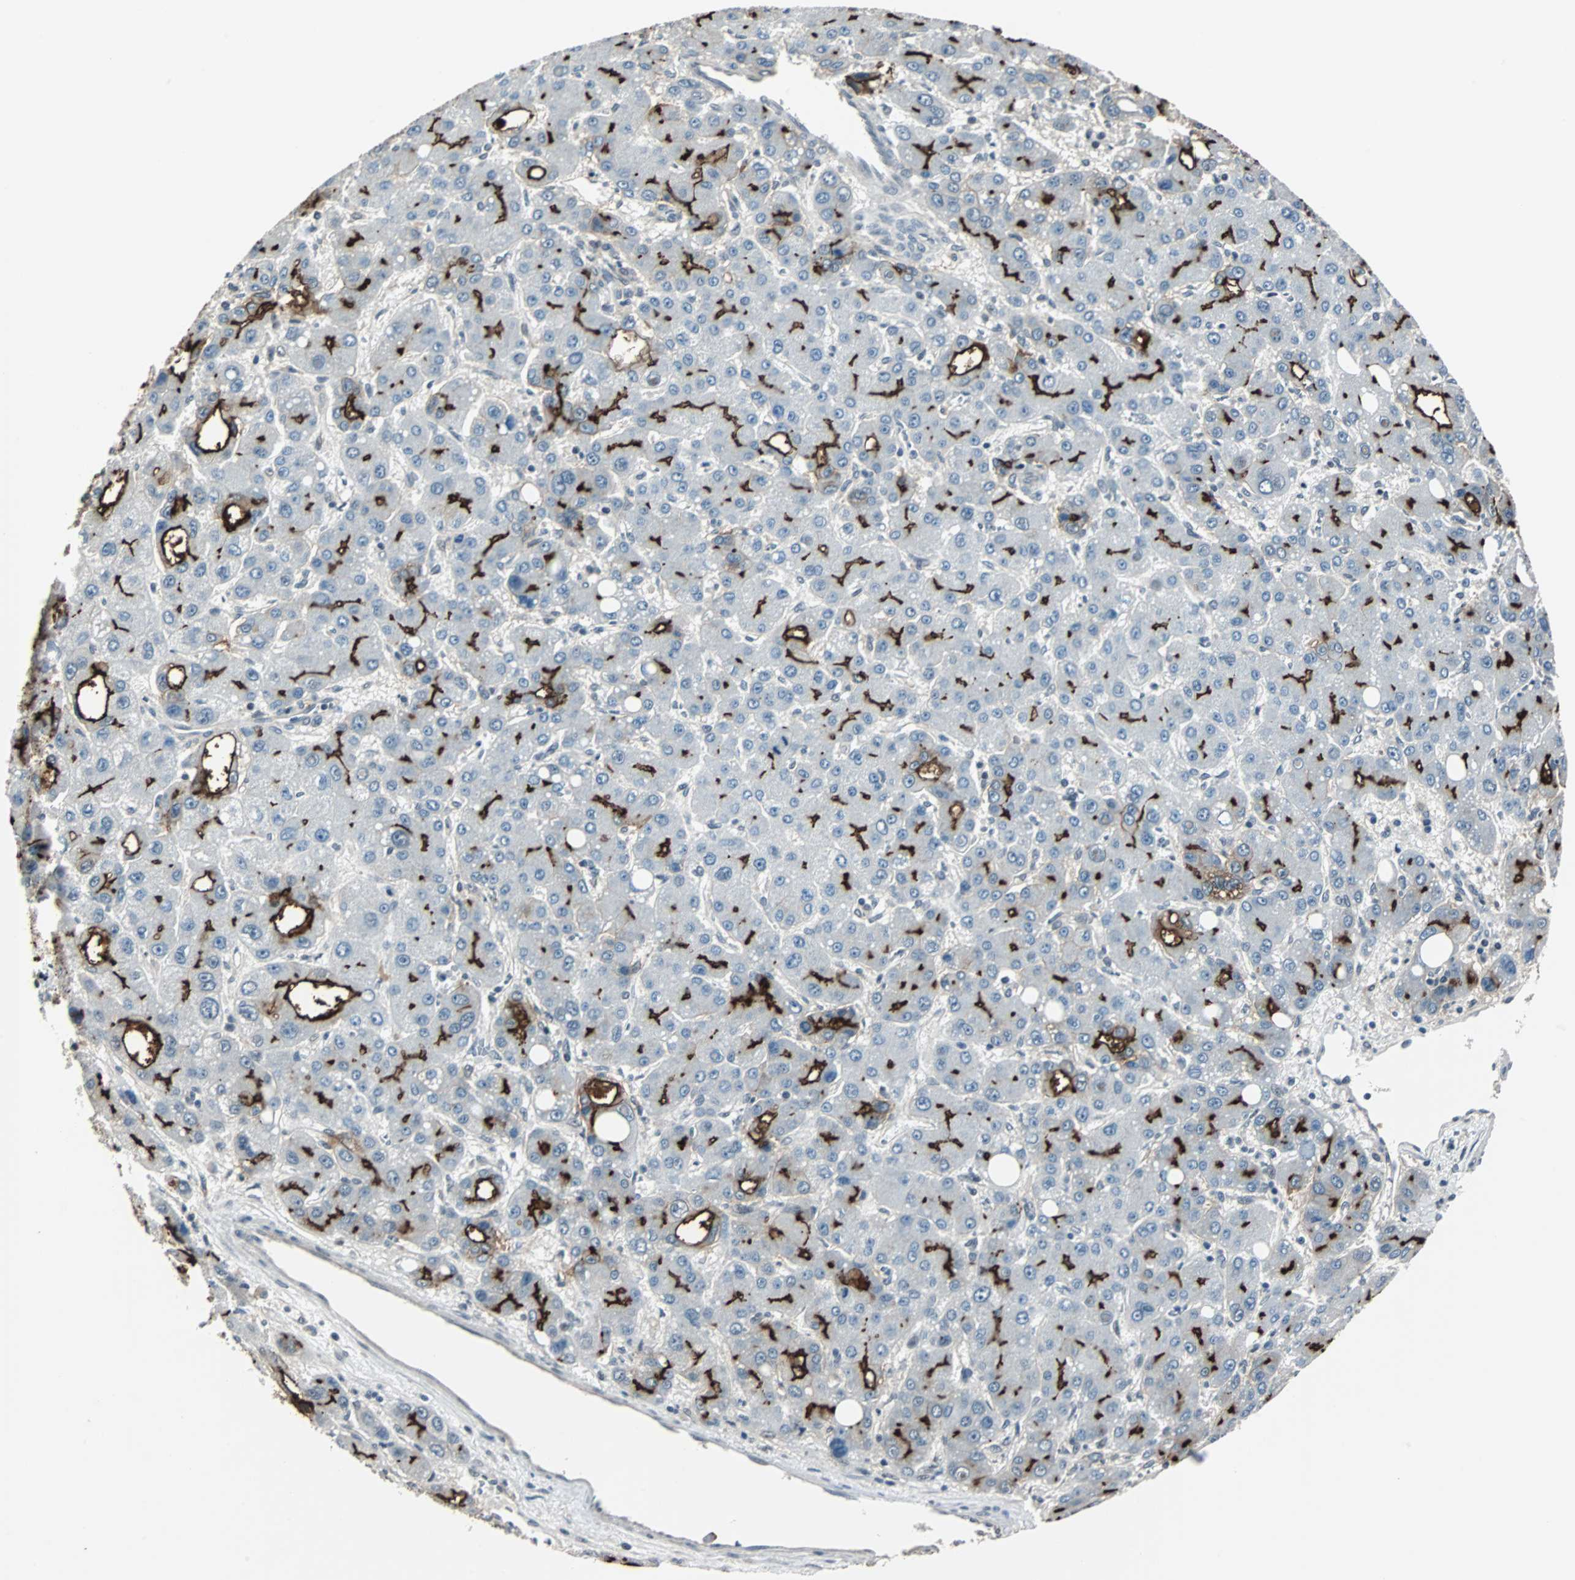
{"staining": {"intensity": "strong", "quantity": "25%-75%", "location": "cytoplasmic/membranous"}, "tissue": "liver cancer", "cell_type": "Tumor cells", "image_type": "cancer", "snomed": [{"axis": "morphology", "description": "Carcinoma, Hepatocellular, NOS"}, {"axis": "topography", "description": "Liver"}], "caption": "Brown immunohistochemical staining in human liver hepatocellular carcinoma reveals strong cytoplasmic/membranous expression in approximately 25%-75% of tumor cells.", "gene": "MKX", "patient": {"sex": "male", "age": 55}}